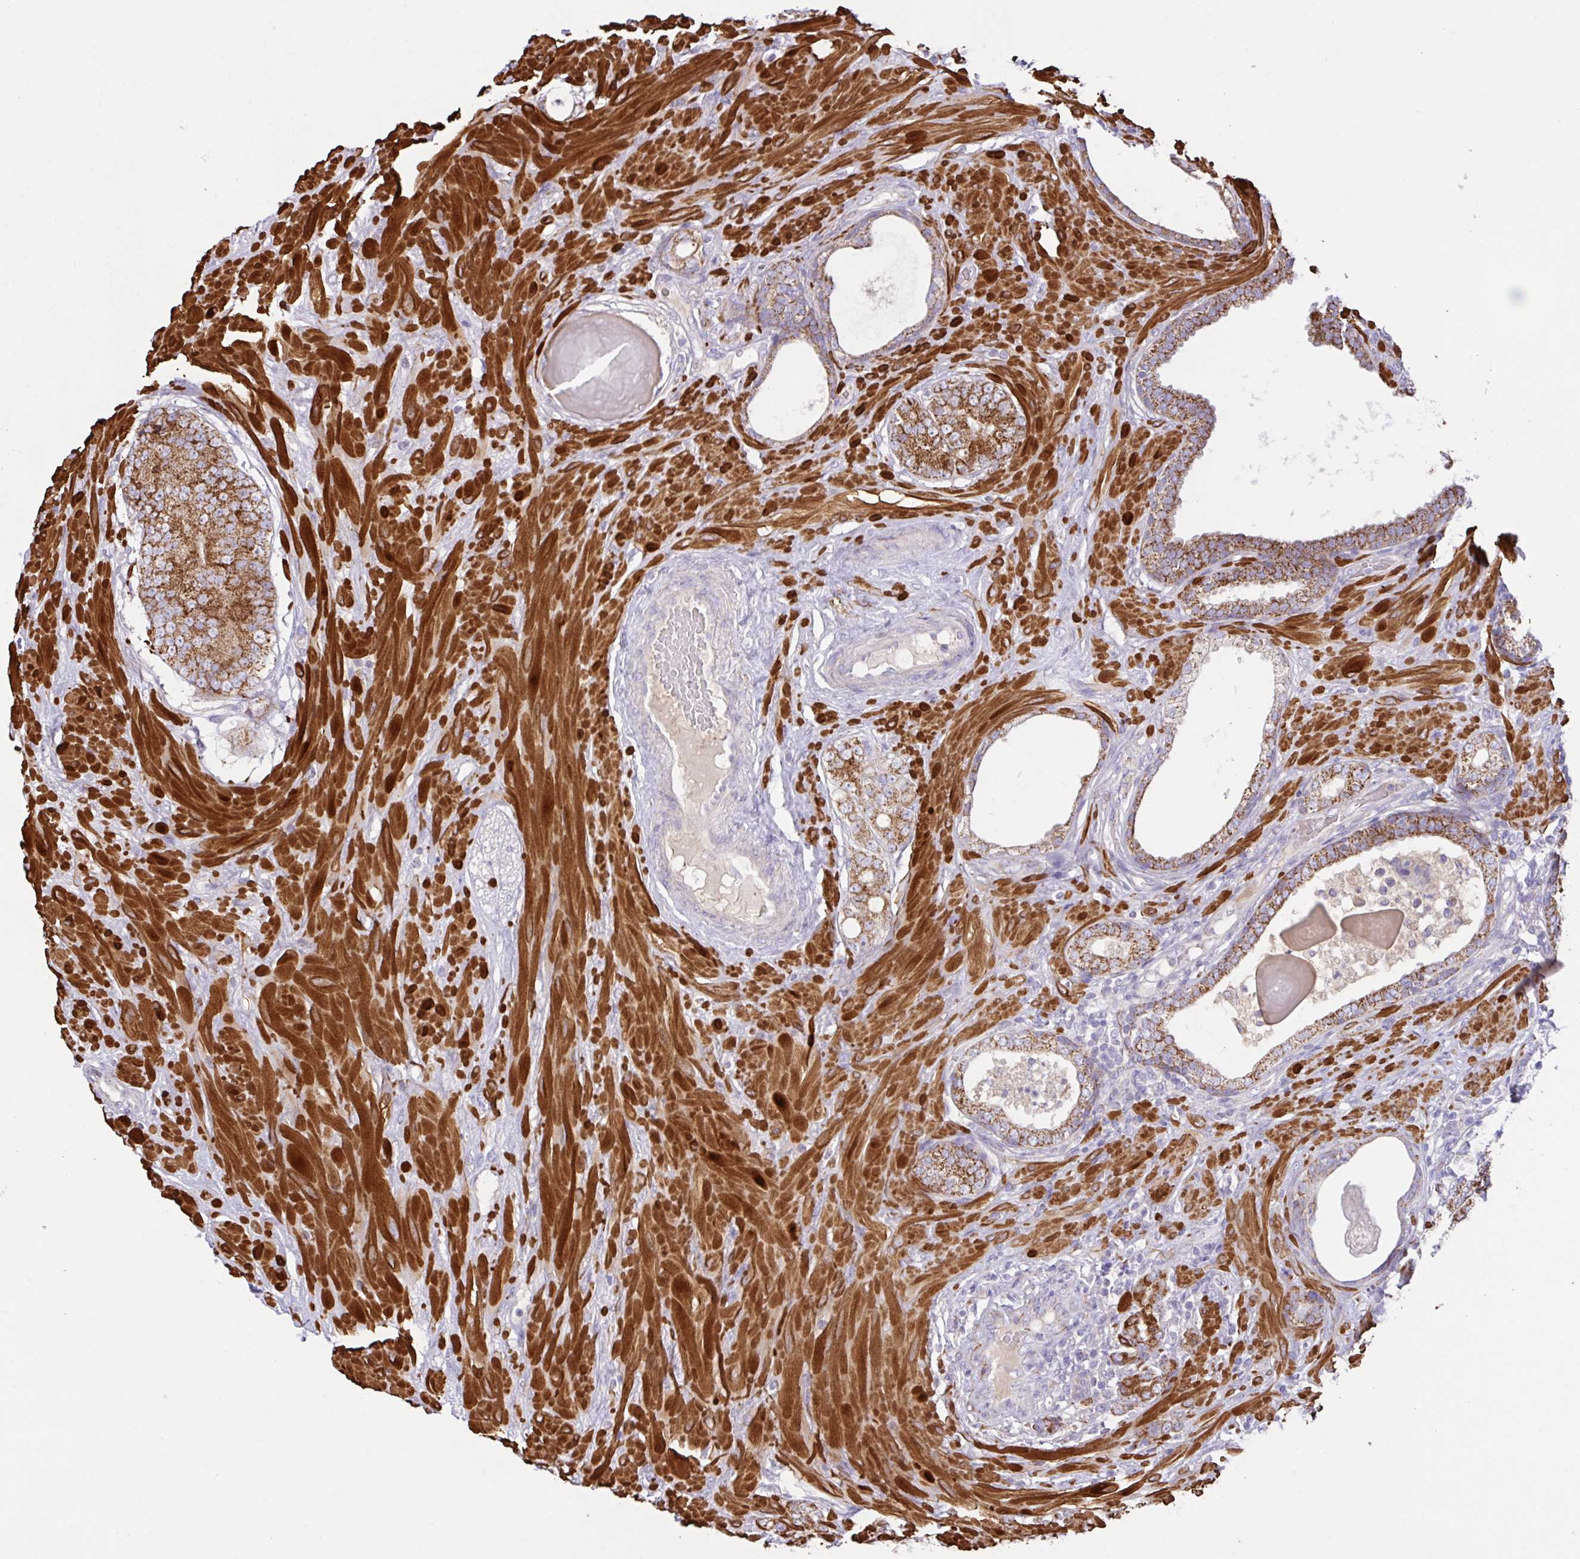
{"staining": {"intensity": "moderate", "quantity": ">75%", "location": "cytoplasmic/membranous"}, "tissue": "prostate cancer", "cell_type": "Tumor cells", "image_type": "cancer", "snomed": [{"axis": "morphology", "description": "Adenocarcinoma, High grade"}, {"axis": "topography", "description": "Prostate"}], "caption": "Prostate high-grade adenocarcinoma stained with IHC displays moderate cytoplasmic/membranous expression in approximately >75% of tumor cells. (DAB (3,3'-diaminobenzidine) IHC with brightfield microscopy, high magnification).", "gene": "CHDH", "patient": {"sex": "male", "age": 62}}